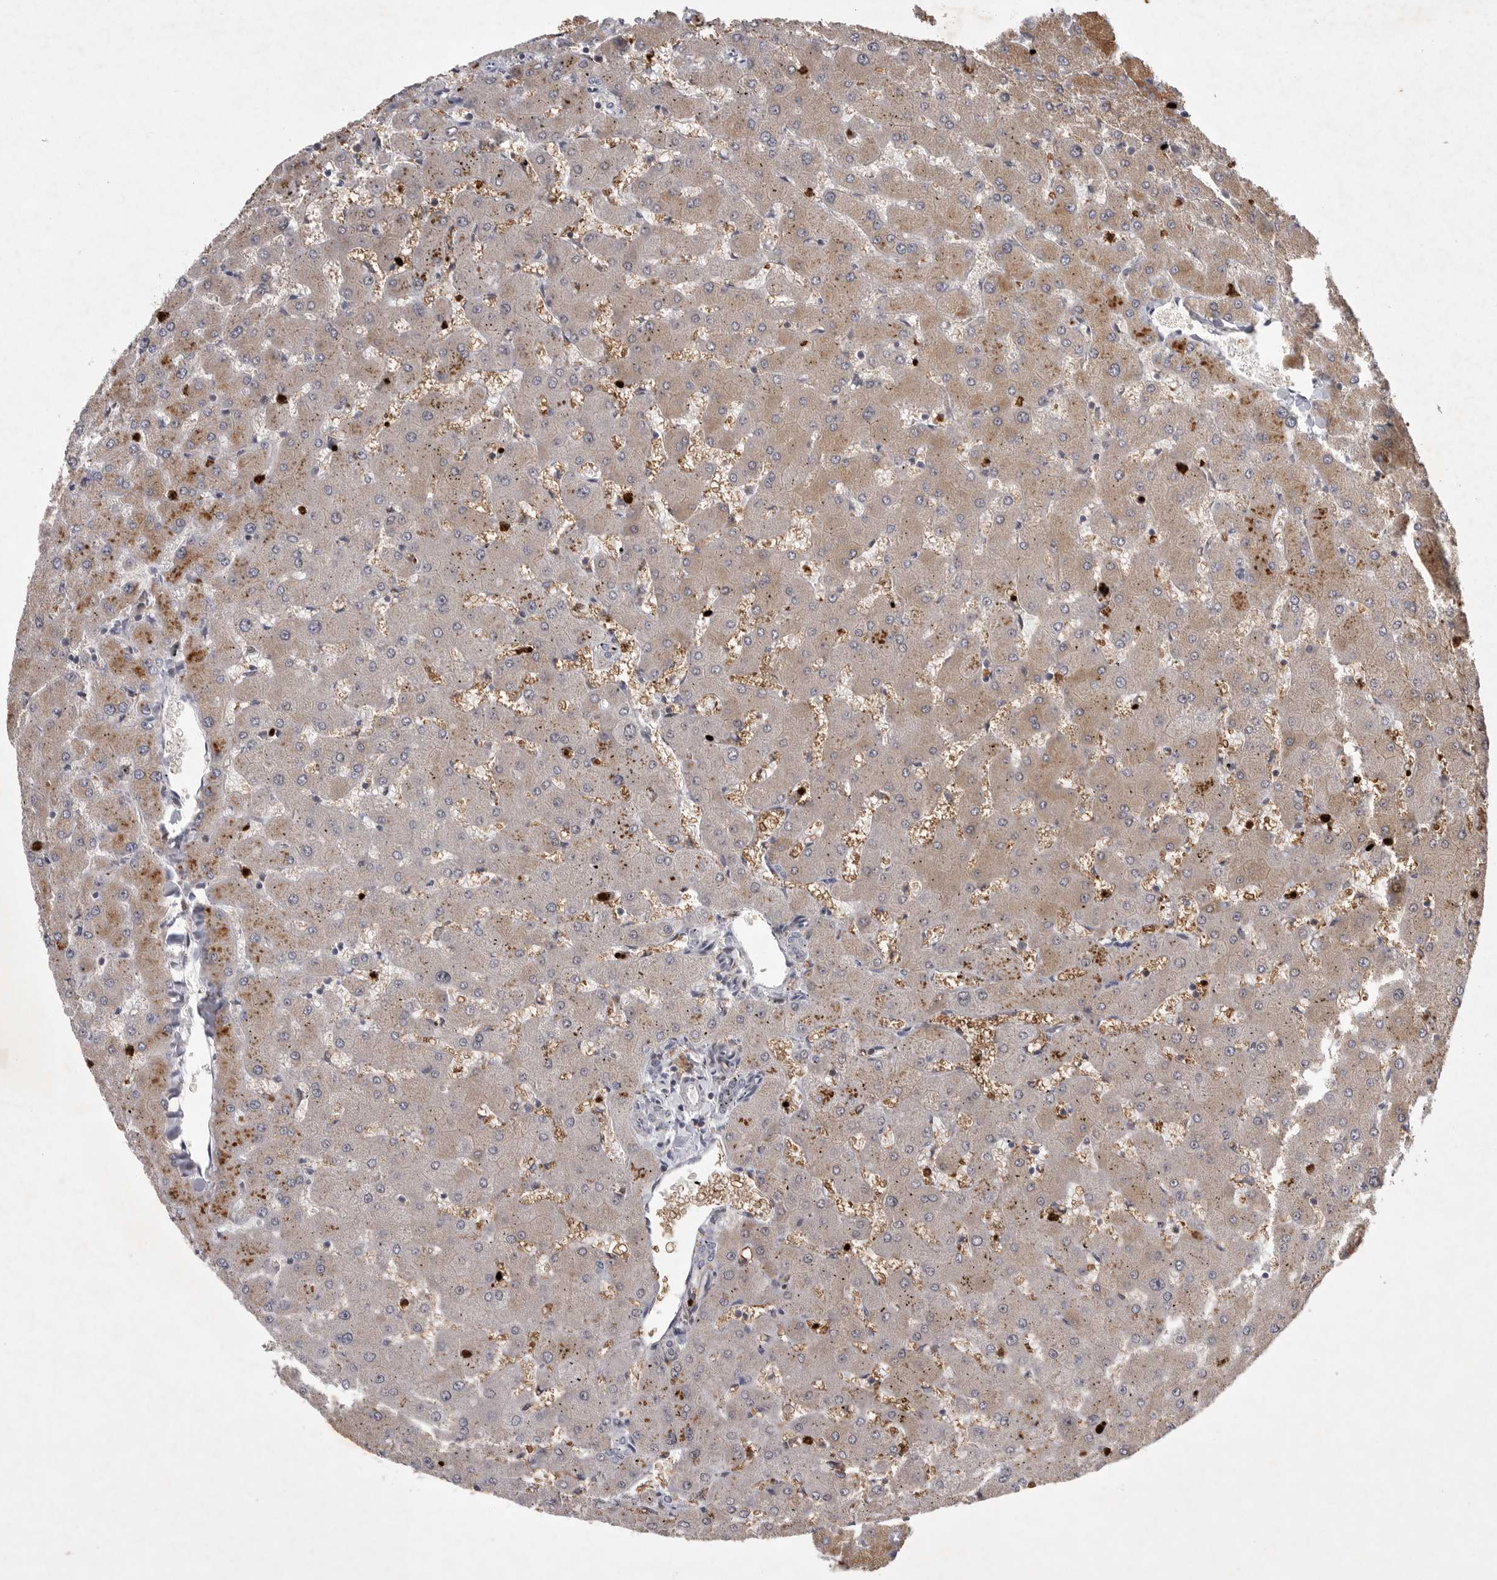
{"staining": {"intensity": "weak", "quantity": "25%-75%", "location": "cytoplasmic/membranous"}, "tissue": "liver", "cell_type": "Cholangiocytes", "image_type": "normal", "snomed": [{"axis": "morphology", "description": "Normal tissue, NOS"}, {"axis": "topography", "description": "Liver"}], "caption": "Protein staining demonstrates weak cytoplasmic/membranous positivity in about 25%-75% of cholangiocytes in benign liver. The staining is performed using DAB (3,3'-diaminobenzidine) brown chromogen to label protein expression. The nuclei are counter-stained blue using hematoxylin.", "gene": "UBE3D", "patient": {"sex": "female", "age": 63}}